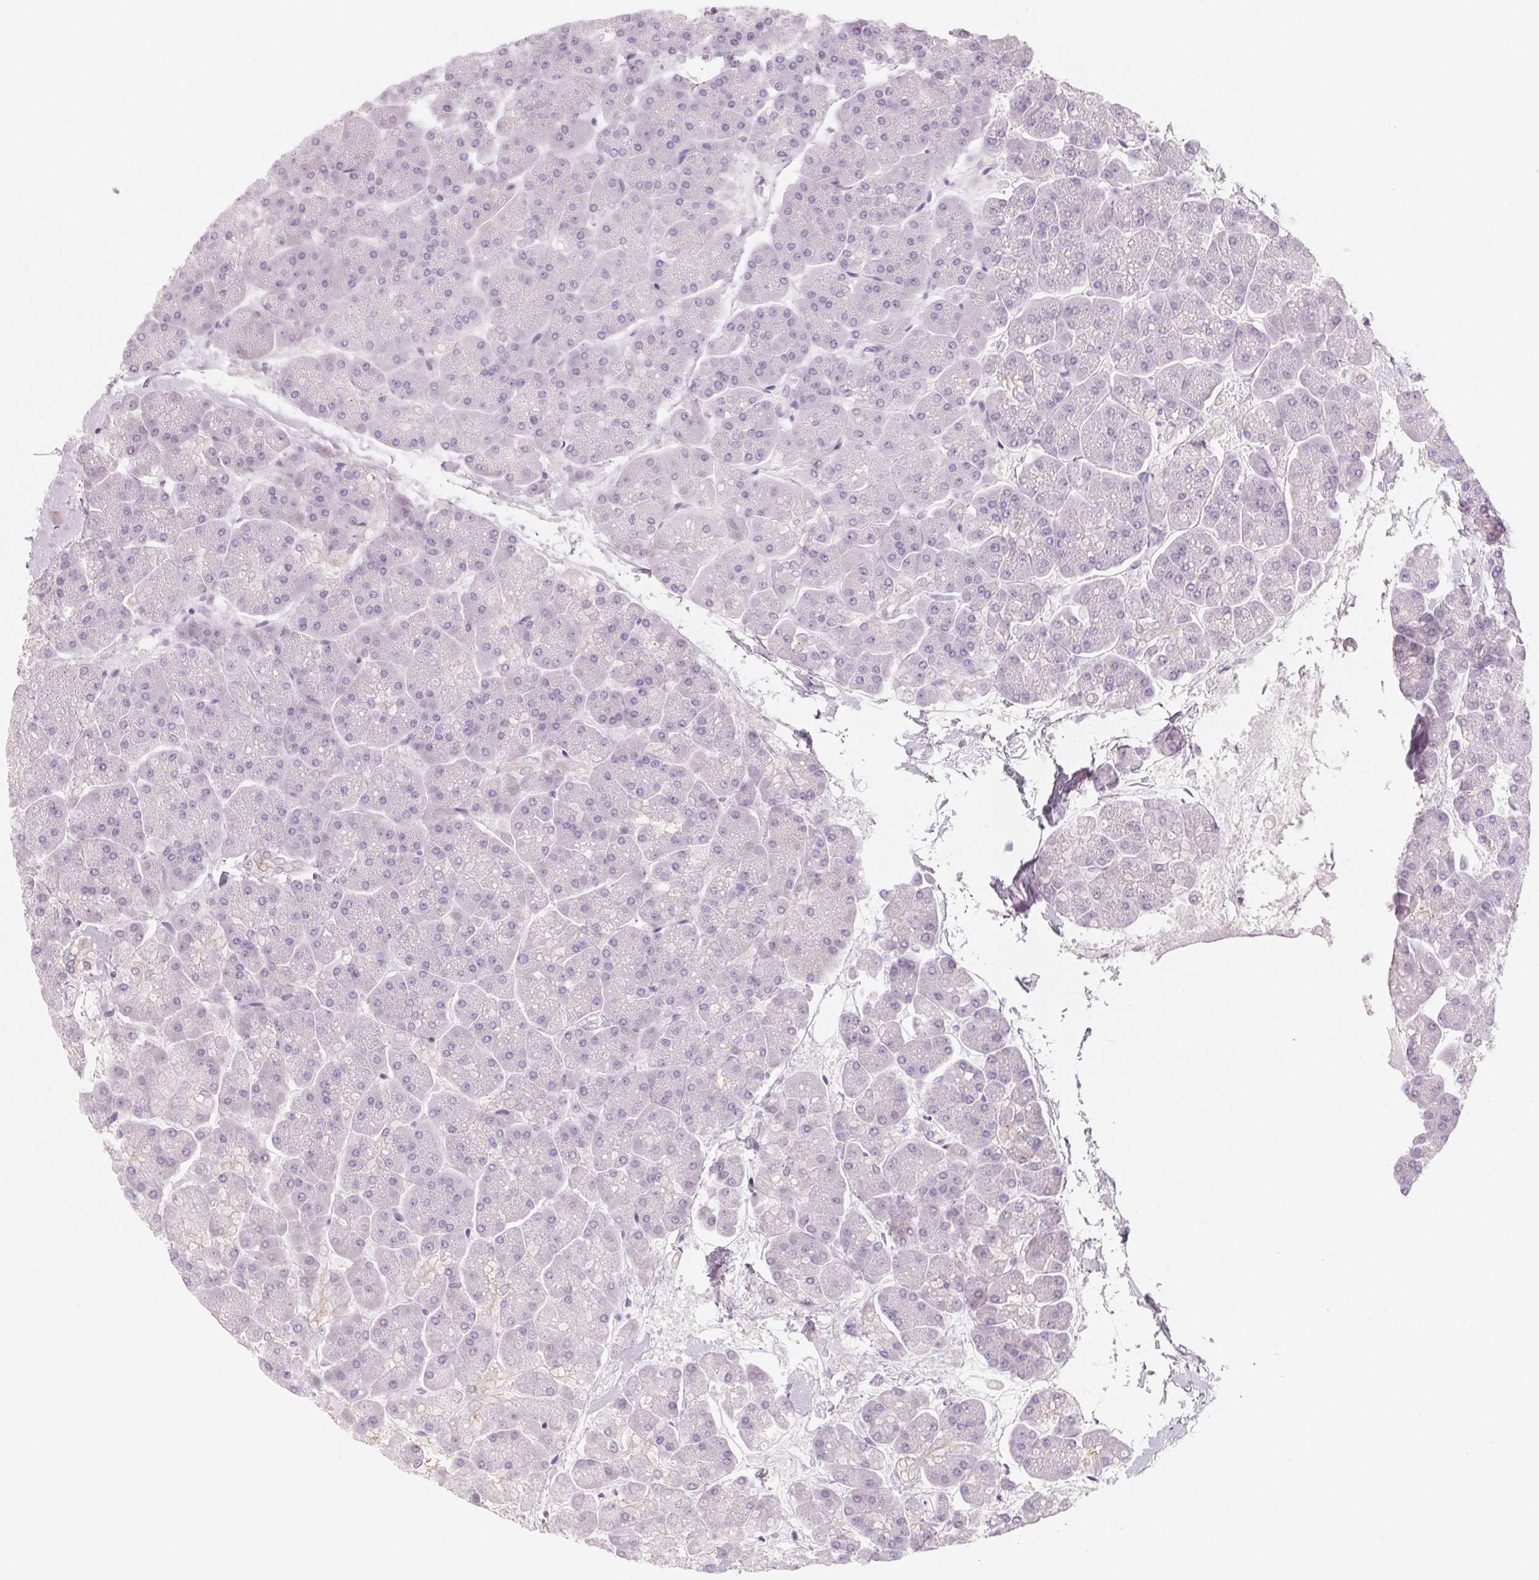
{"staining": {"intensity": "negative", "quantity": "none", "location": "none"}, "tissue": "pancreas", "cell_type": "Exocrine glandular cells", "image_type": "normal", "snomed": [{"axis": "morphology", "description": "Normal tissue, NOS"}, {"axis": "topography", "description": "Pancreas"}, {"axis": "topography", "description": "Peripheral nerve tissue"}], "caption": "This is an immunohistochemistry image of benign human pancreas. There is no staining in exocrine glandular cells.", "gene": "SH3GL2", "patient": {"sex": "male", "age": 54}}